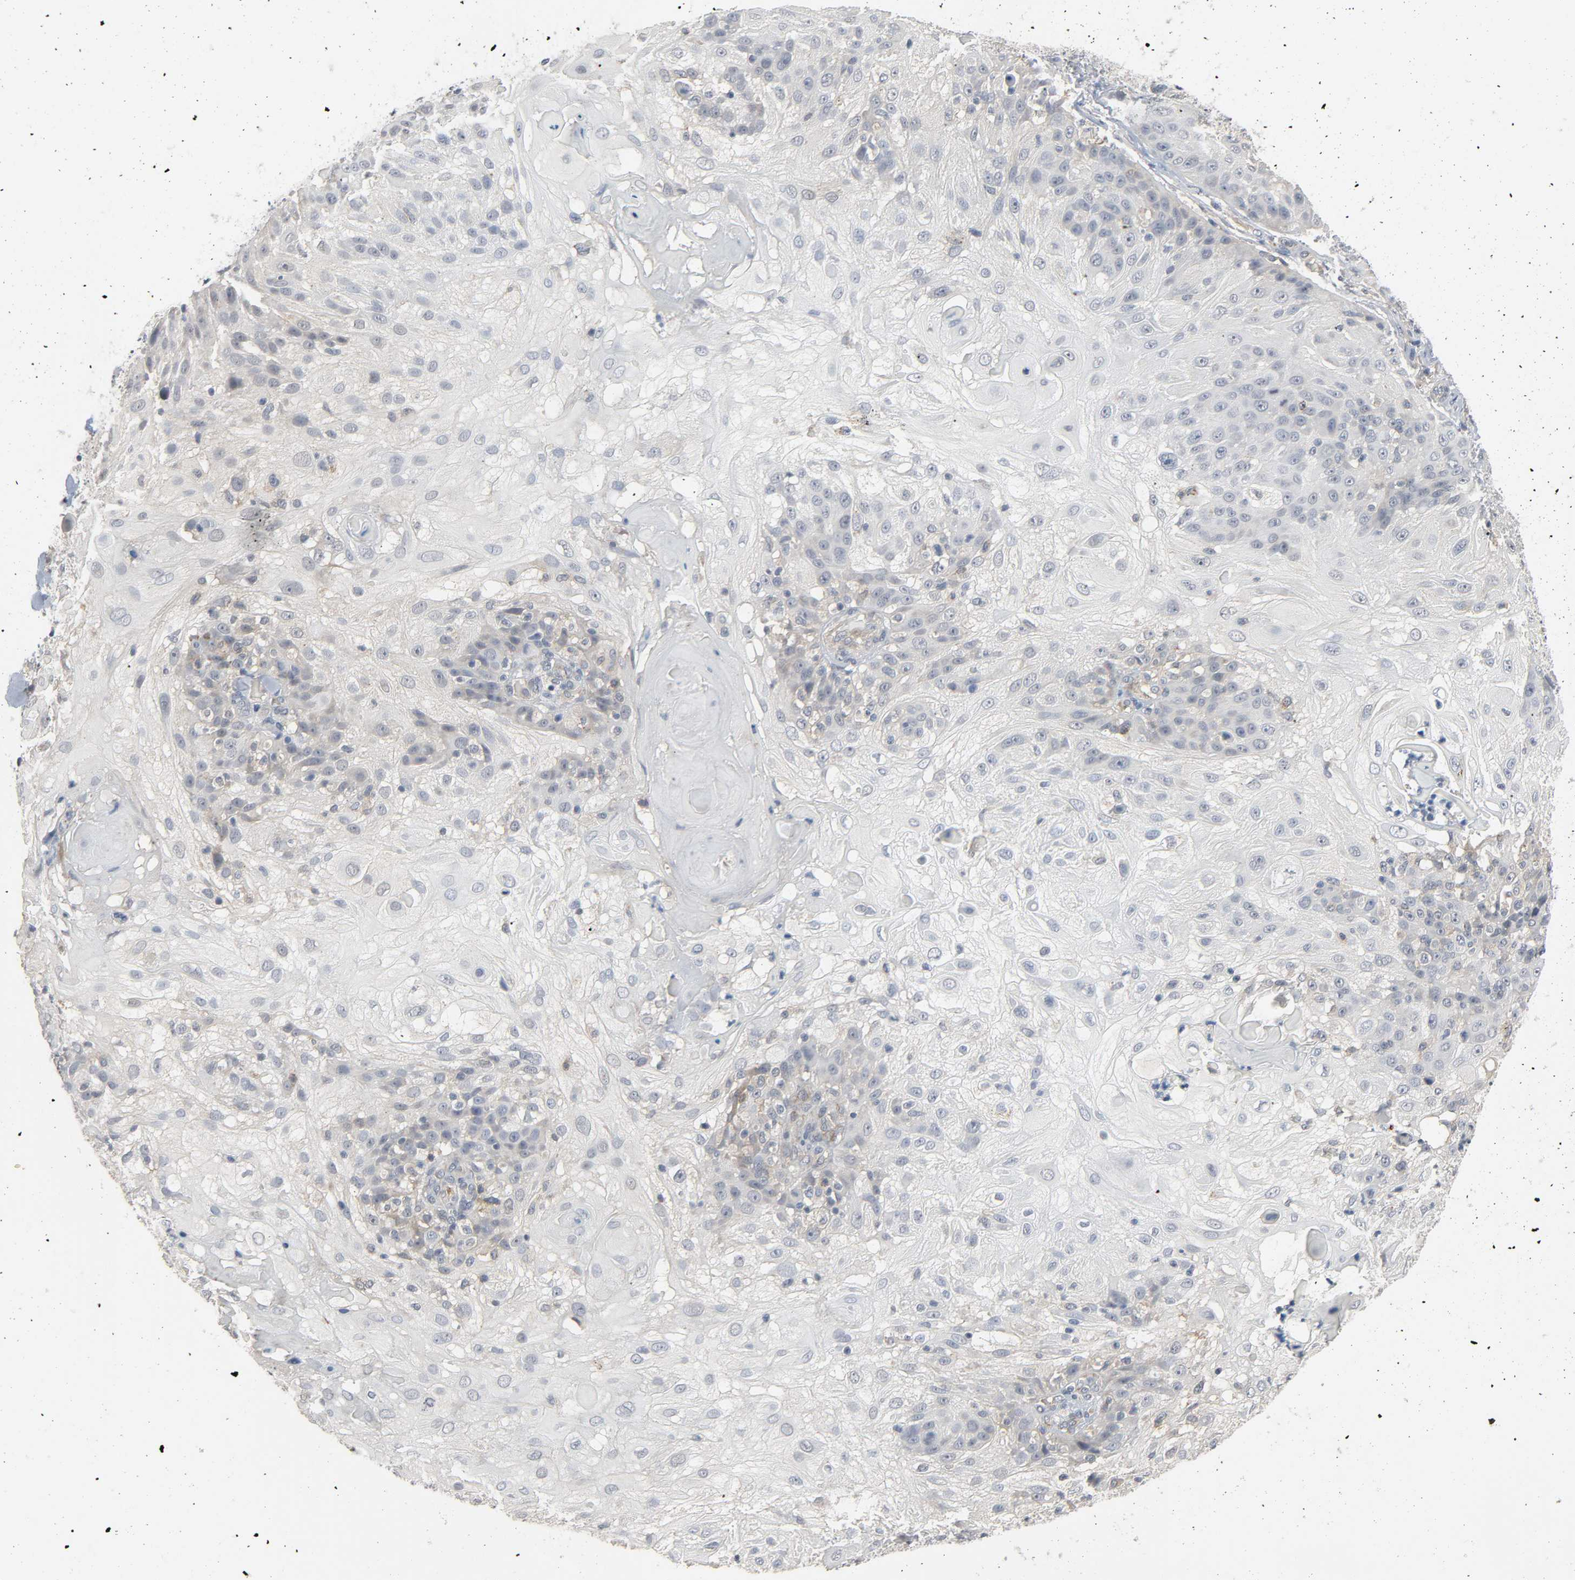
{"staining": {"intensity": "weak", "quantity": "<25%", "location": "cytoplasmic/membranous"}, "tissue": "skin cancer", "cell_type": "Tumor cells", "image_type": "cancer", "snomed": [{"axis": "morphology", "description": "Normal tissue, NOS"}, {"axis": "morphology", "description": "Squamous cell carcinoma, NOS"}, {"axis": "topography", "description": "Skin"}], "caption": "Skin cancer was stained to show a protein in brown. There is no significant positivity in tumor cells.", "gene": "CD4", "patient": {"sex": "female", "age": 83}}